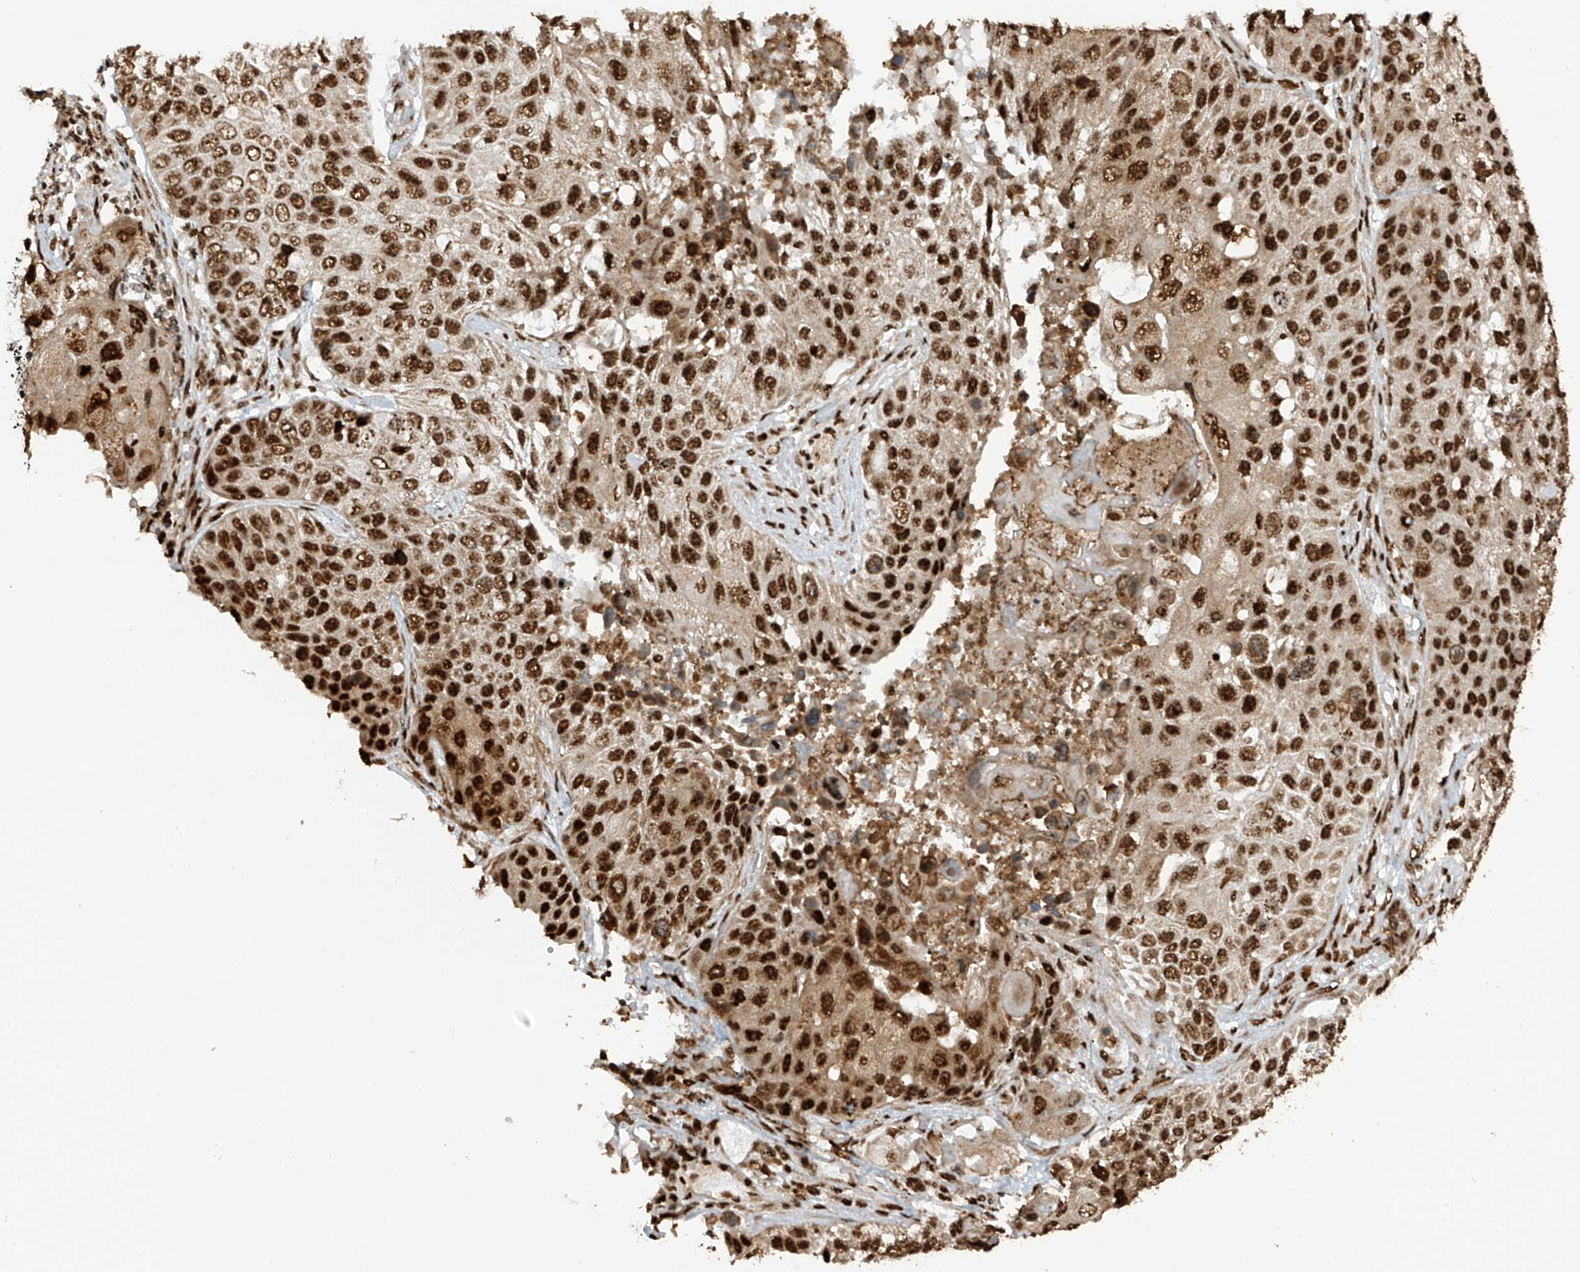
{"staining": {"intensity": "strong", "quantity": ">75%", "location": "nuclear"}, "tissue": "lung cancer", "cell_type": "Tumor cells", "image_type": "cancer", "snomed": [{"axis": "morphology", "description": "Squamous cell carcinoma, NOS"}, {"axis": "topography", "description": "Lung"}], "caption": "Protein analysis of lung squamous cell carcinoma tissue demonstrates strong nuclear staining in approximately >75% of tumor cells.", "gene": "LBH", "patient": {"sex": "male", "age": 61}}